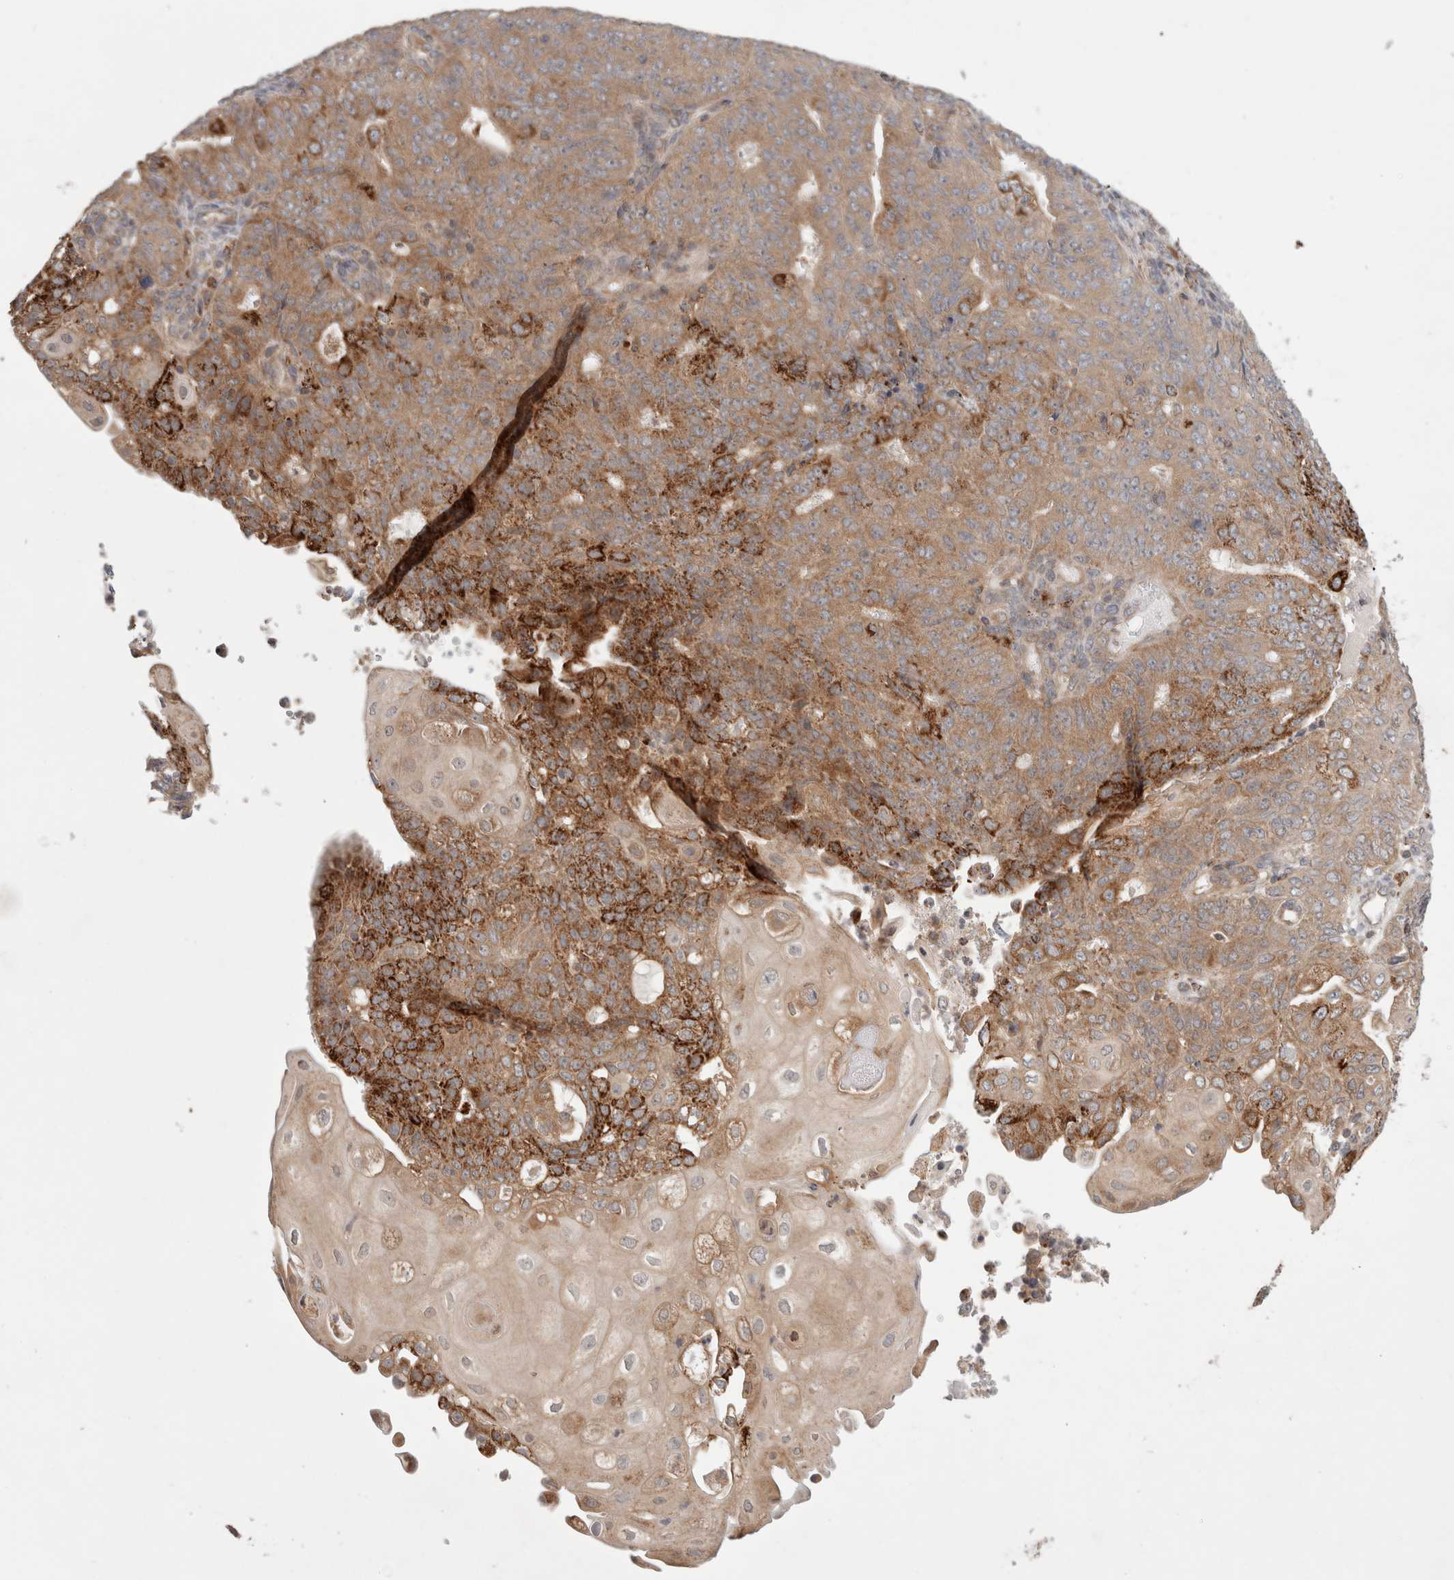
{"staining": {"intensity": "moderate", "quantity": ">75%", "location": "cytoplasmic/membranous"}, "tissue": "endometrial cancer", "cell_type": "Tumor cells", "image_type": "cancer", "snomed": [{"axis": "morphology", "description": "Adenocarcinoma, NOS"}, {"axis": "topography", "description": "Endometrium"}], "caption": "Moderate cytoplasmic/membranous protein staining is appreciated in approximately >75% of tumor cells in endometrial adenocarcinoma. Immunohistochemistry stains the protein of interest in brown and the nuclei are stained blue.", "gene": "HROB", "patient": {"sex": "female", "age": 32}}